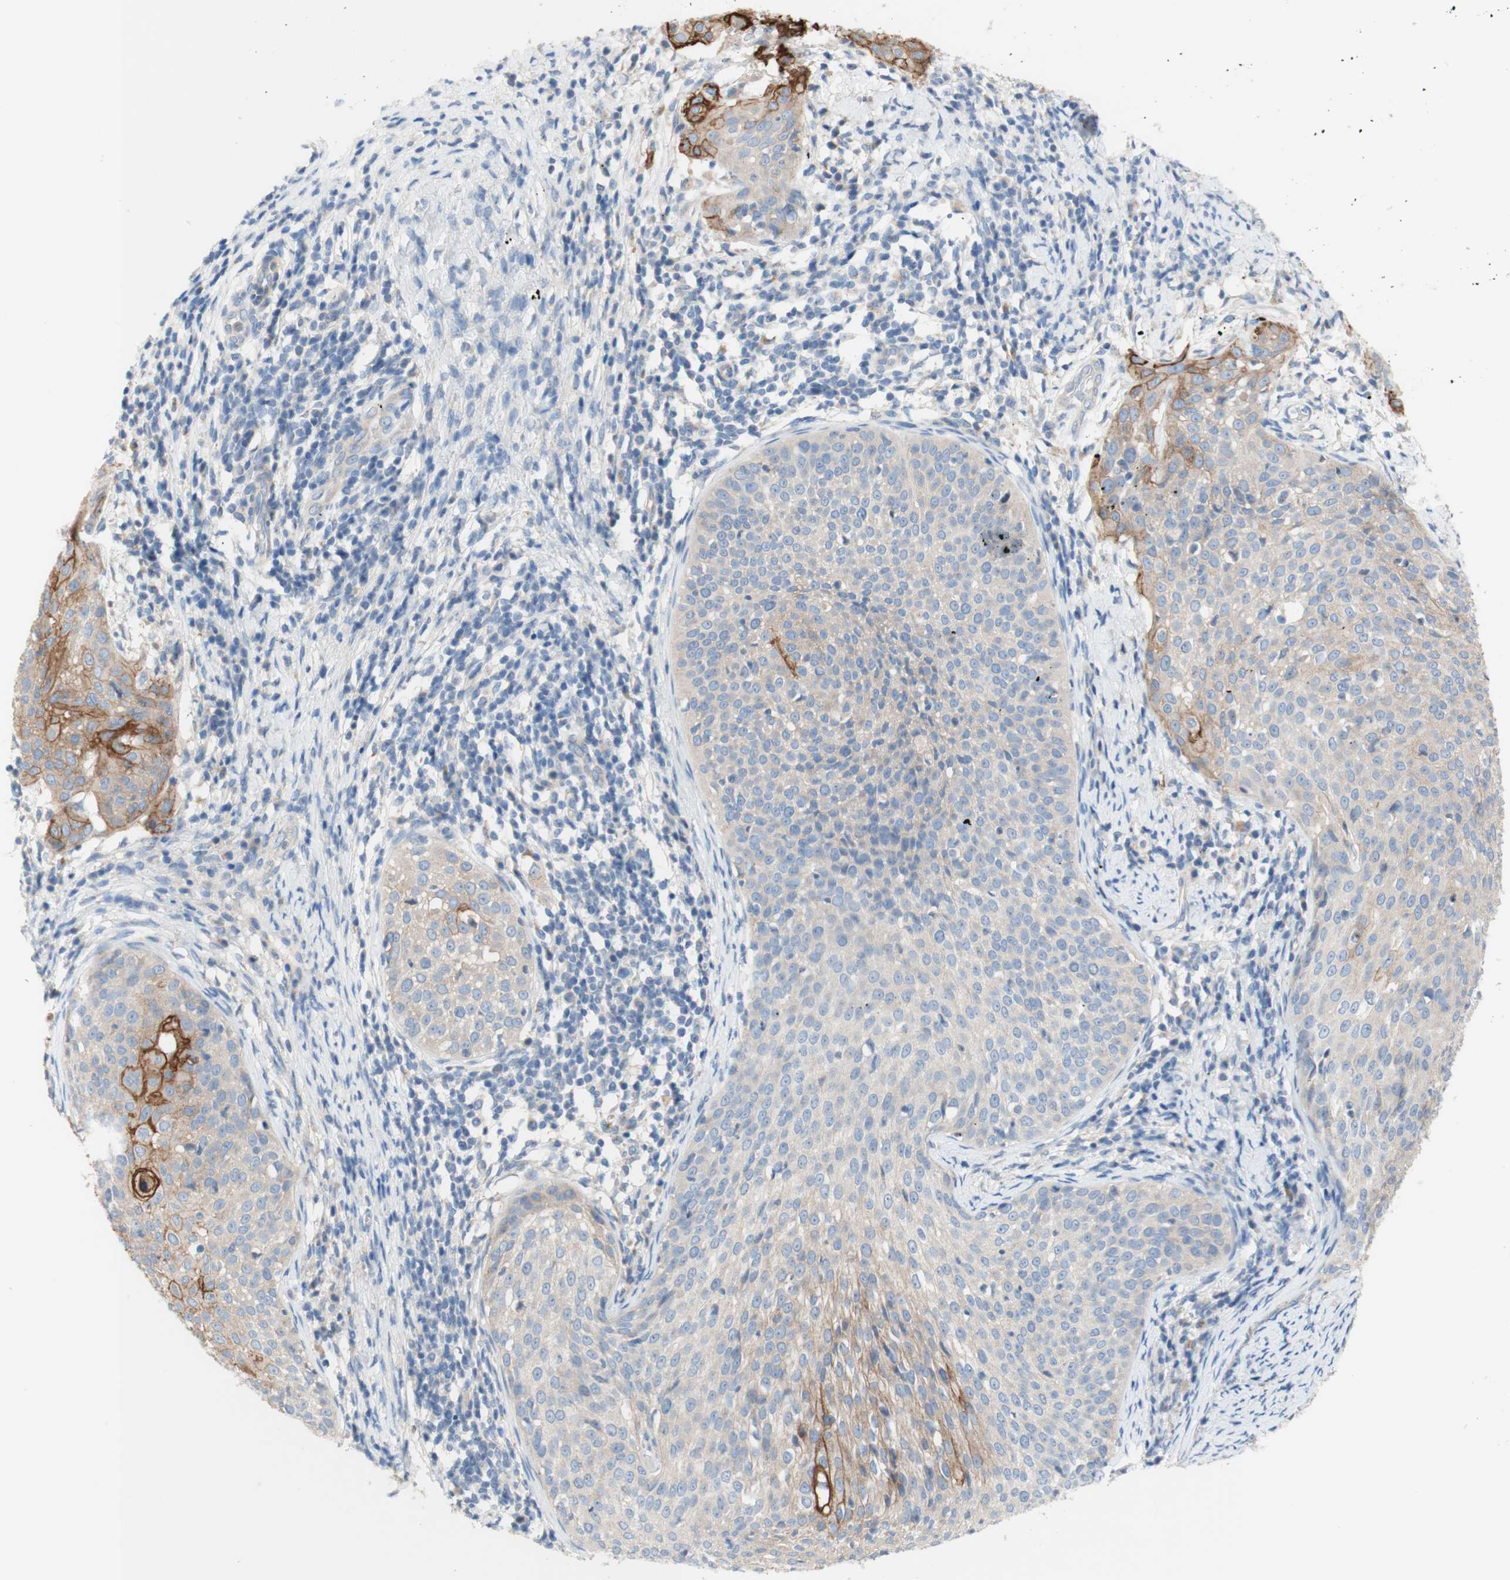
{"staining": {"intensity": "strong", "quantity": "<25%", "location": "cytoplasmic/membranous"}, "tissue": "cervical cancer", "cell_type": "Tumor cells", "image_type": "cancer", "snomed": [{"axis": "morphology", "description": "Squamous cell carcinoma, NOS"}, {"axis": "topography", "description": "Cervix"}], "caption": "The micrograph reveals immunohistochemical staining of cervical cancer. There is strong cytoplasmic/membranous expression is identified in about <25% of tumor cells.", "gene": "F3", "patient": {"sex": "female", "age": 51}}